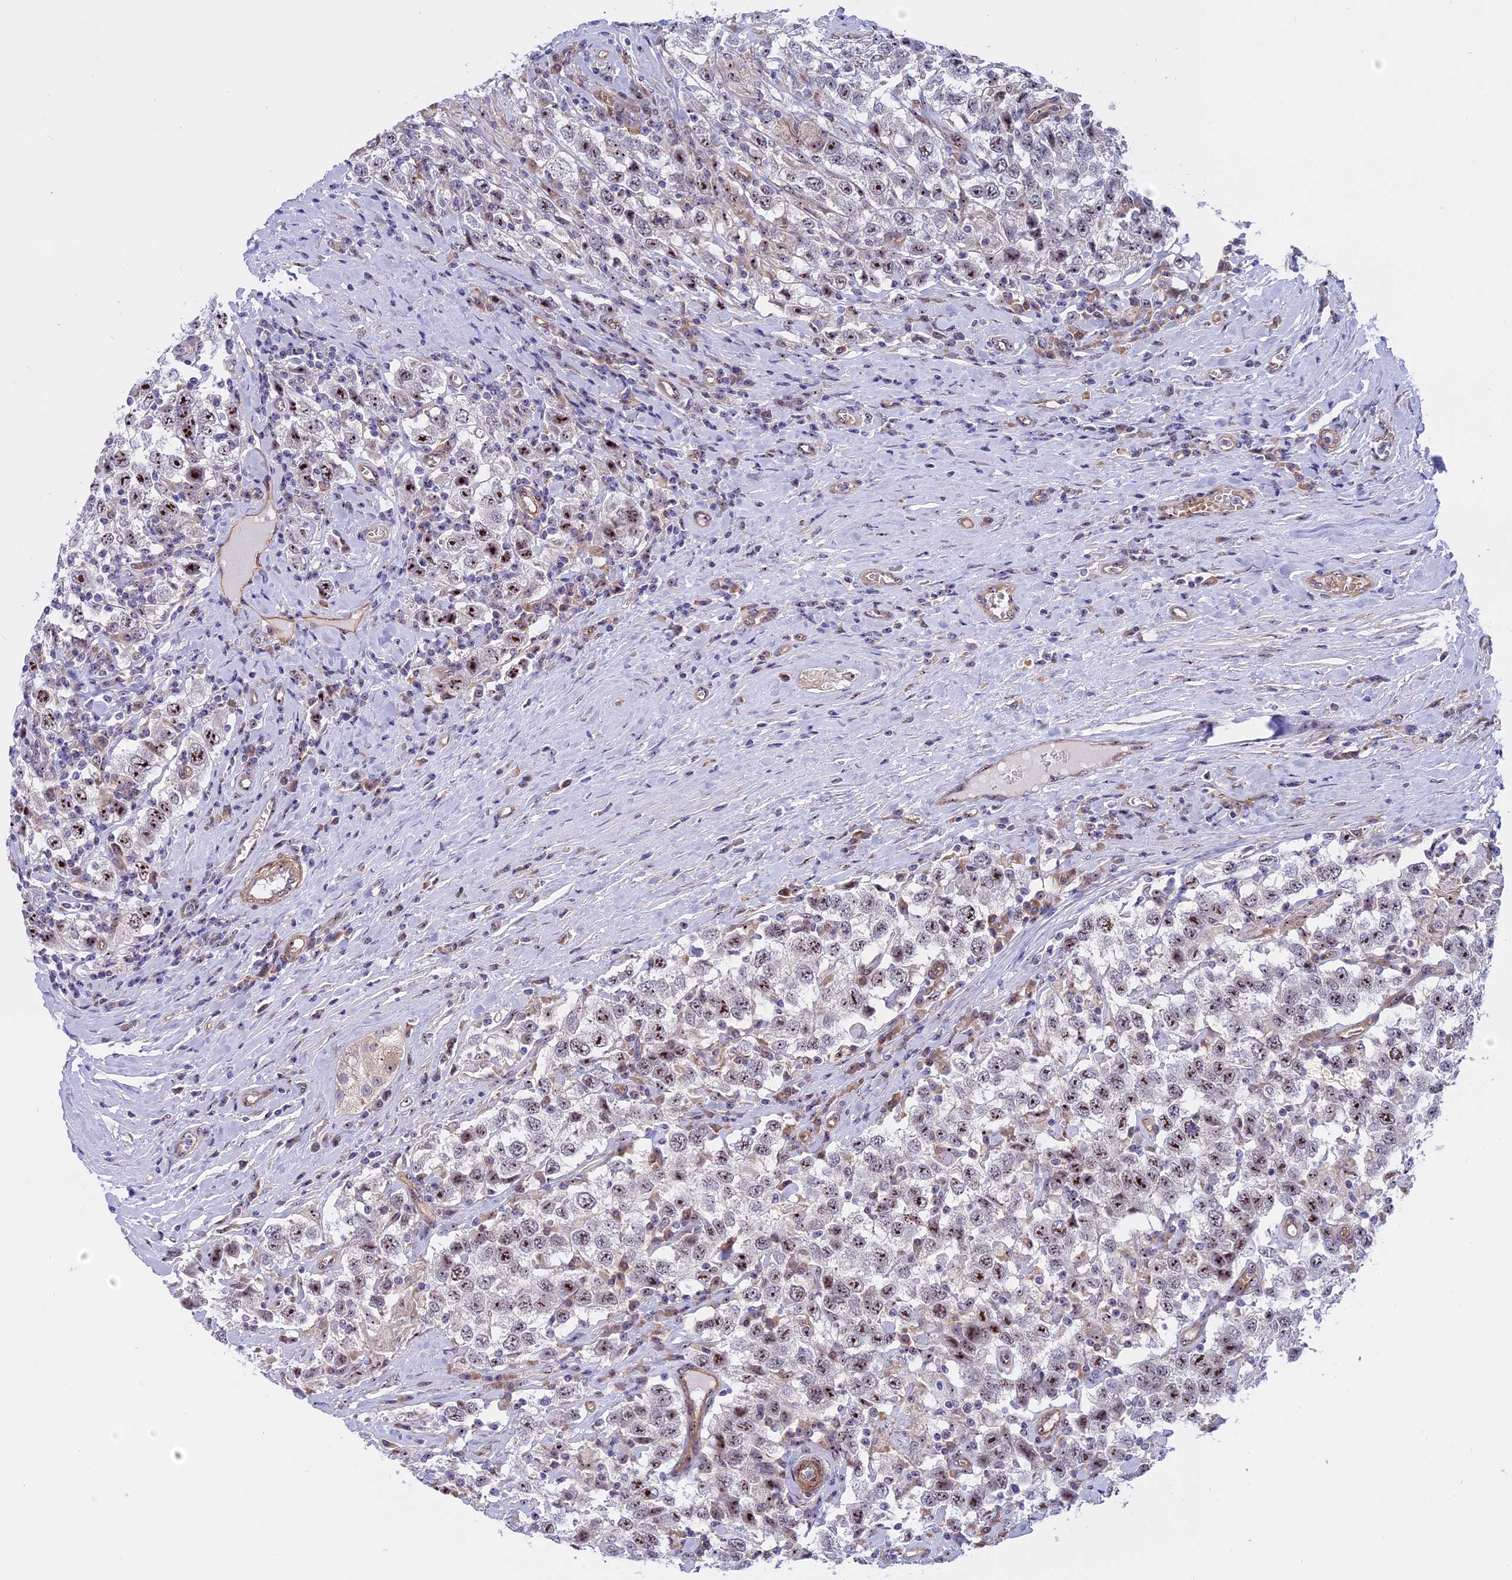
{"staining": {"intensity": "moderate", "quantity": ">75%", "location": "nuclear"}, "tissue": "testis cancer", "cell_type": "Tumor cells", "image_type": "cancer", "snomed": [{"axis": "morphology", "description": "Seminoma, NOS"}, {"axis": "topography", "description": "Testis"}], "caption": "Human testis cancer stained for a protein (brown) demonstrates moderate nuclear positive staining in approximately >75% of tumor cells.", "gene": "DBNDD1", "patient": {"sex": "male", "age": 41}}